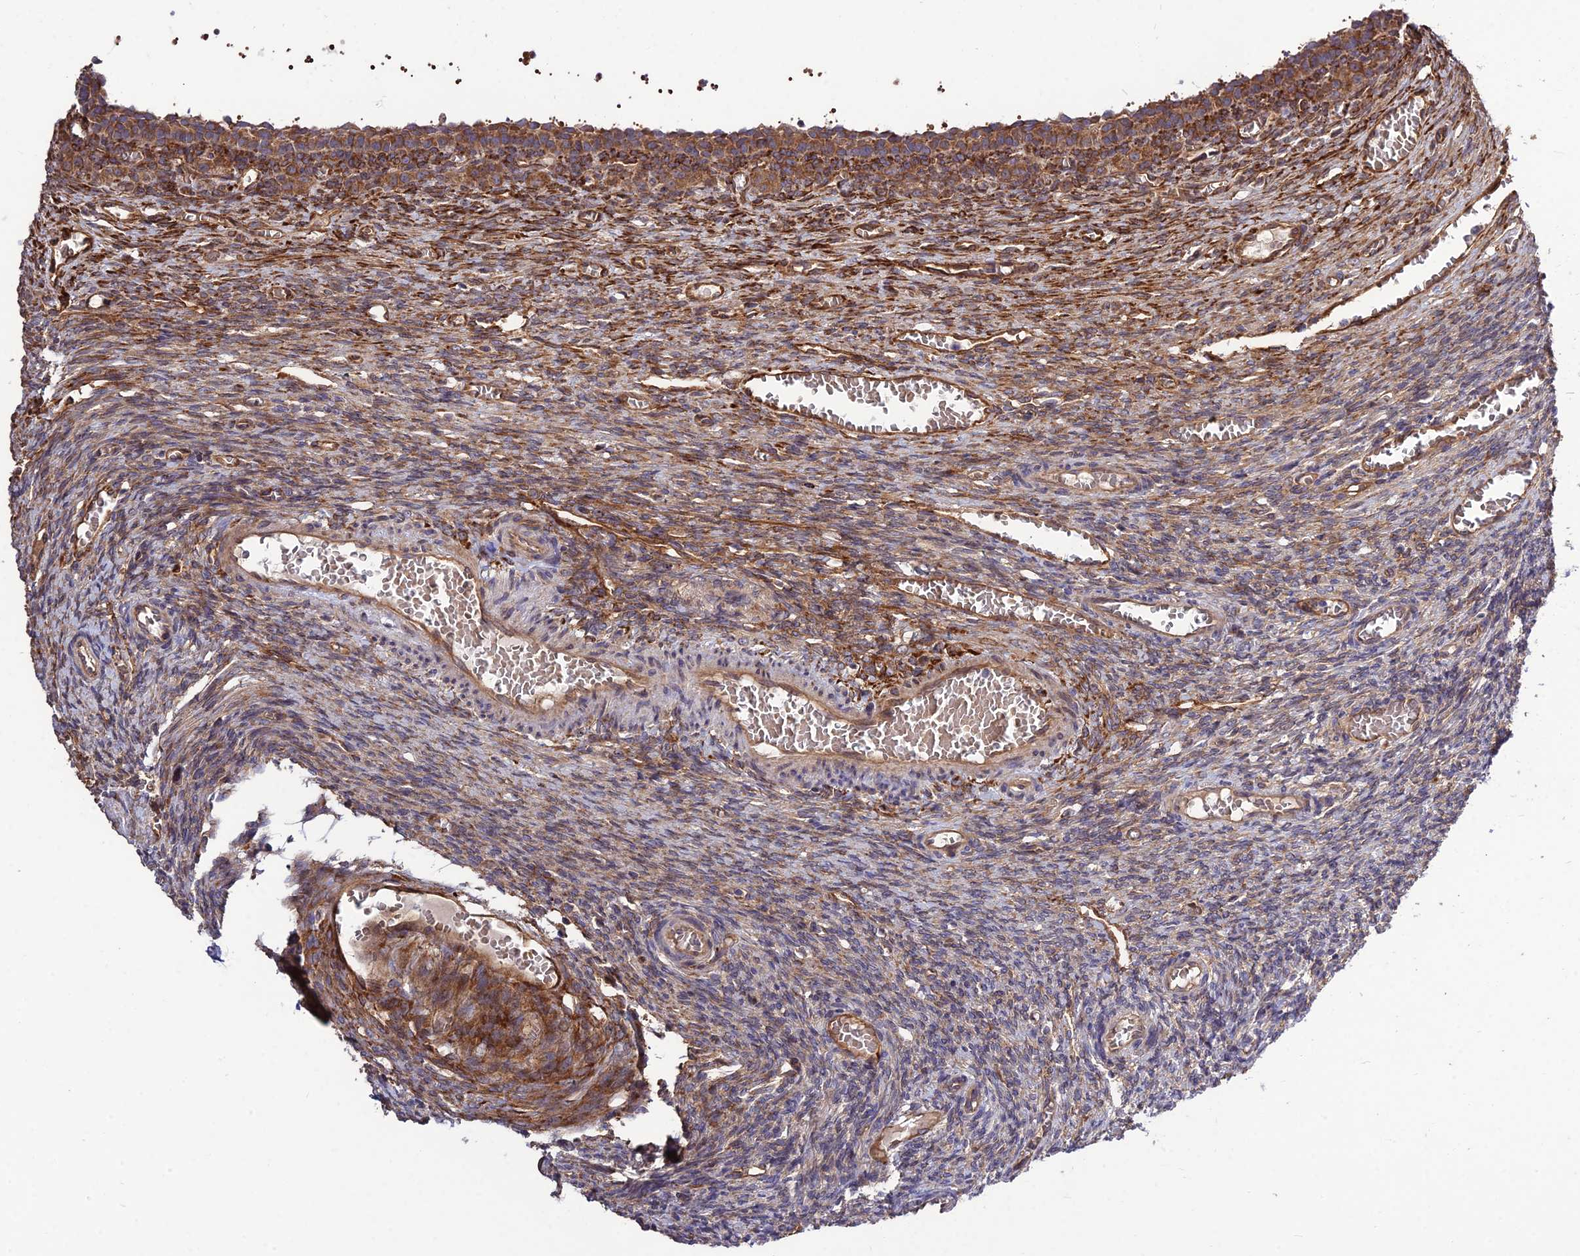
{"staining": {"intensity": "weak", "quantity": ">75%", "location": "cytoplasmic/membranous"}, "tissue": "ovary", "cell_type": "Follicle cells", "image_type": "normal", "snomed": [{"axis": "morphology", "description": "Normal tissue, NOS"}, {"axis": "topography", "description": "Ovary"}], "caption": "Human ovary stained with a brown dye reveals weak cytoplasmic/membranous positive expression in about >75% of follicle cells.", "gene": "CRTAP", "patient": {"sex": "female", "age": 27}}